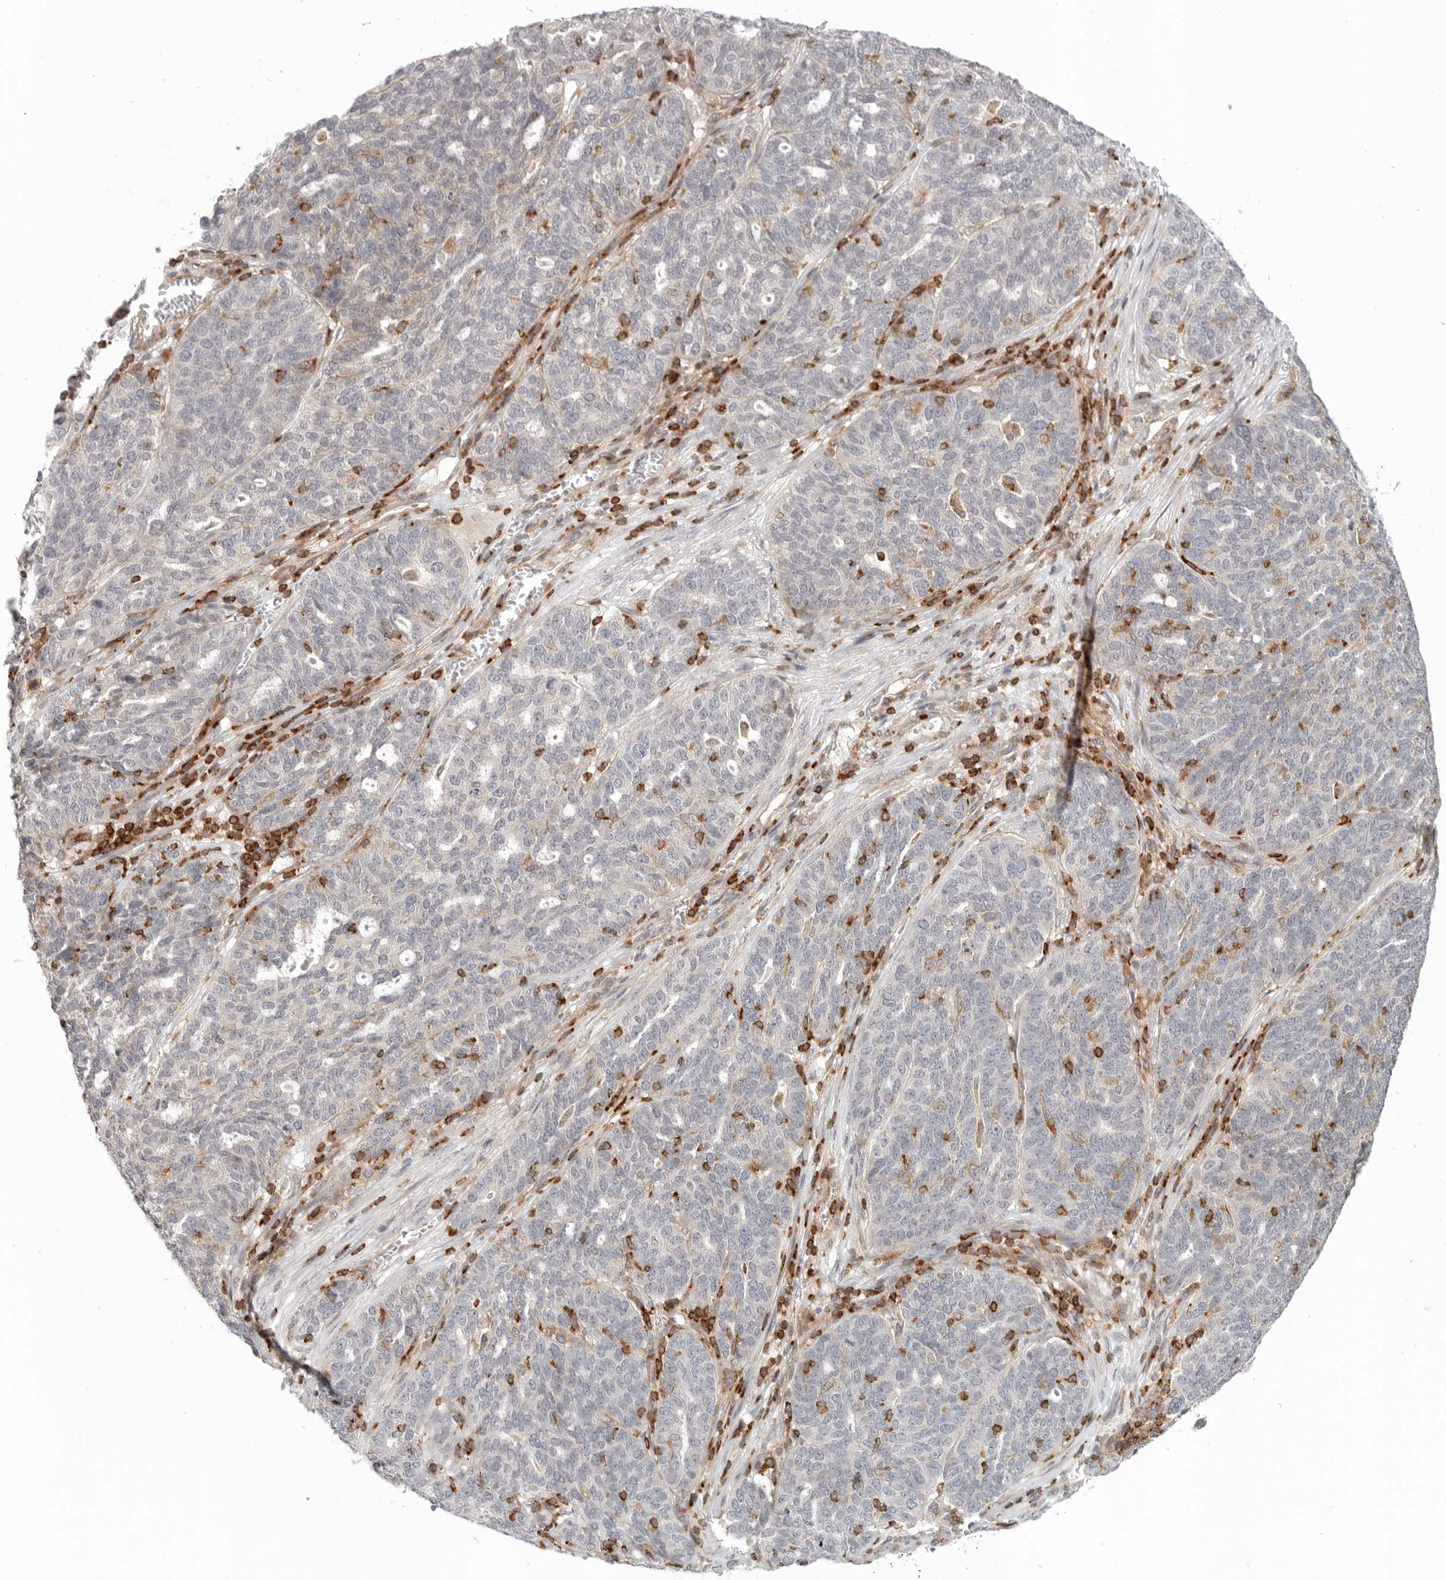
{"staining": {"intensity": "negative", "quantity": "none", "location": "none"}, "tissue": "ovarian cancer", "cell_type": "Tumor cells", "image_type": "cancer", "snomed": [{"axis": "morphology", "description": "Cystadenocarcinoma, serous, NOS"}, {"axis": "topography", "description": "Ovary"}], "caption": "There is no significant positivity in tumor cells of ovarian cancer (serous cystadenocarcinoma). The staining is performed using DAB brown chromogen with nuclei counter-stained in using hematoxylin.", "gene": "SH3KBP1", "patient": {"sex": "female", "age": 59}}